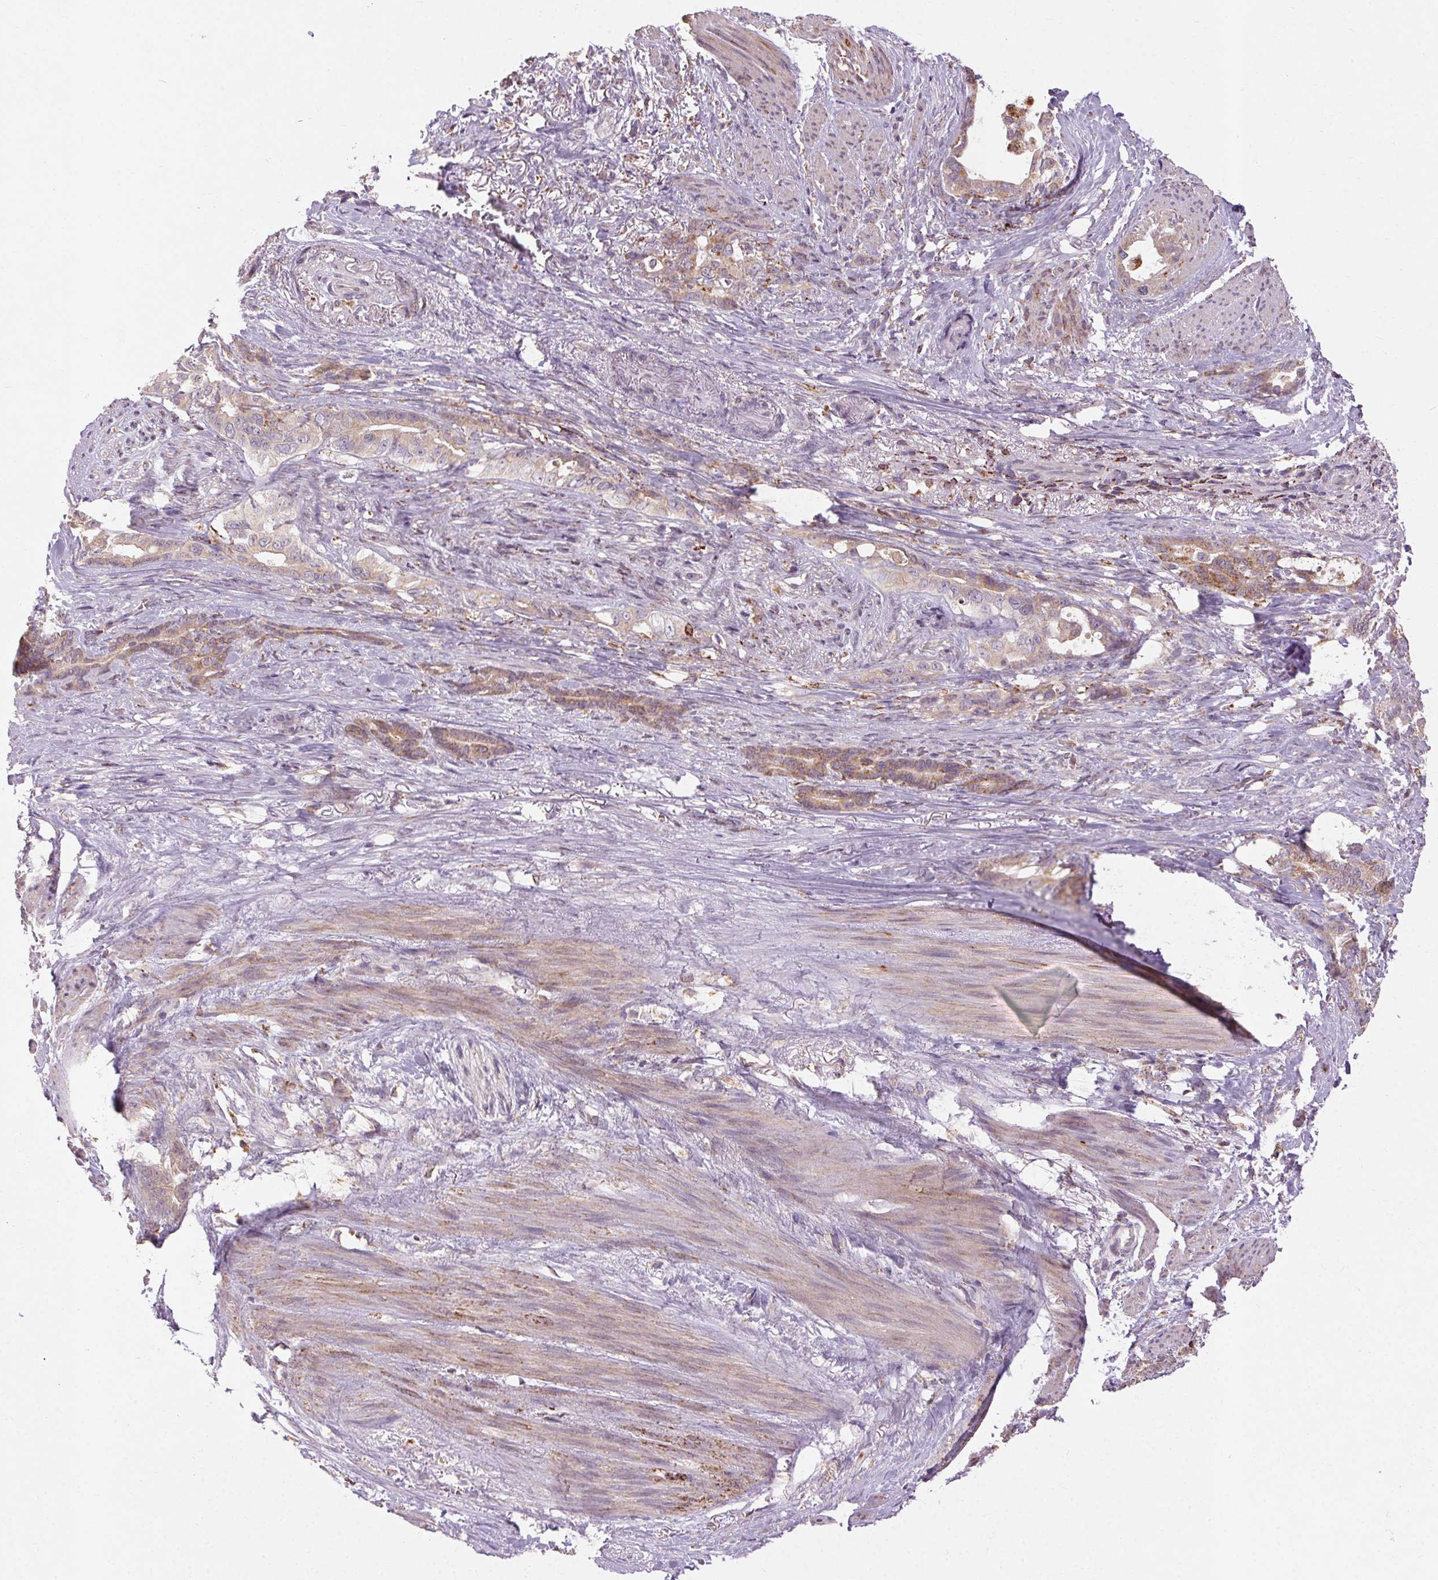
{"staining": {"intensity": "weak", "quantity": "25%-75%", "location": "cytoplasmic/membranous"}, "tissue": "stomach cancer", "cell_type": "Tumor cells", "image_type": "cancer", "snomed": [{"axis": "morphology", "description": "Normal tissue, NOS"}, {"axis": "morphology", "description": "Adenocarcinoma, NOS"}, {"axis": "topography", "description": "Esophagus"}, {"axis": "topography", "description": "Stomach, upper"}], "caption": "Protein positivity by IHC demonstrates weak cytoplasmic/membranous expression in about 25%-75% of tumor cells in stomach cancer (adenocarcinoma).", "gene": "REP15", "patient": {"sex": "male", "age": 62}}